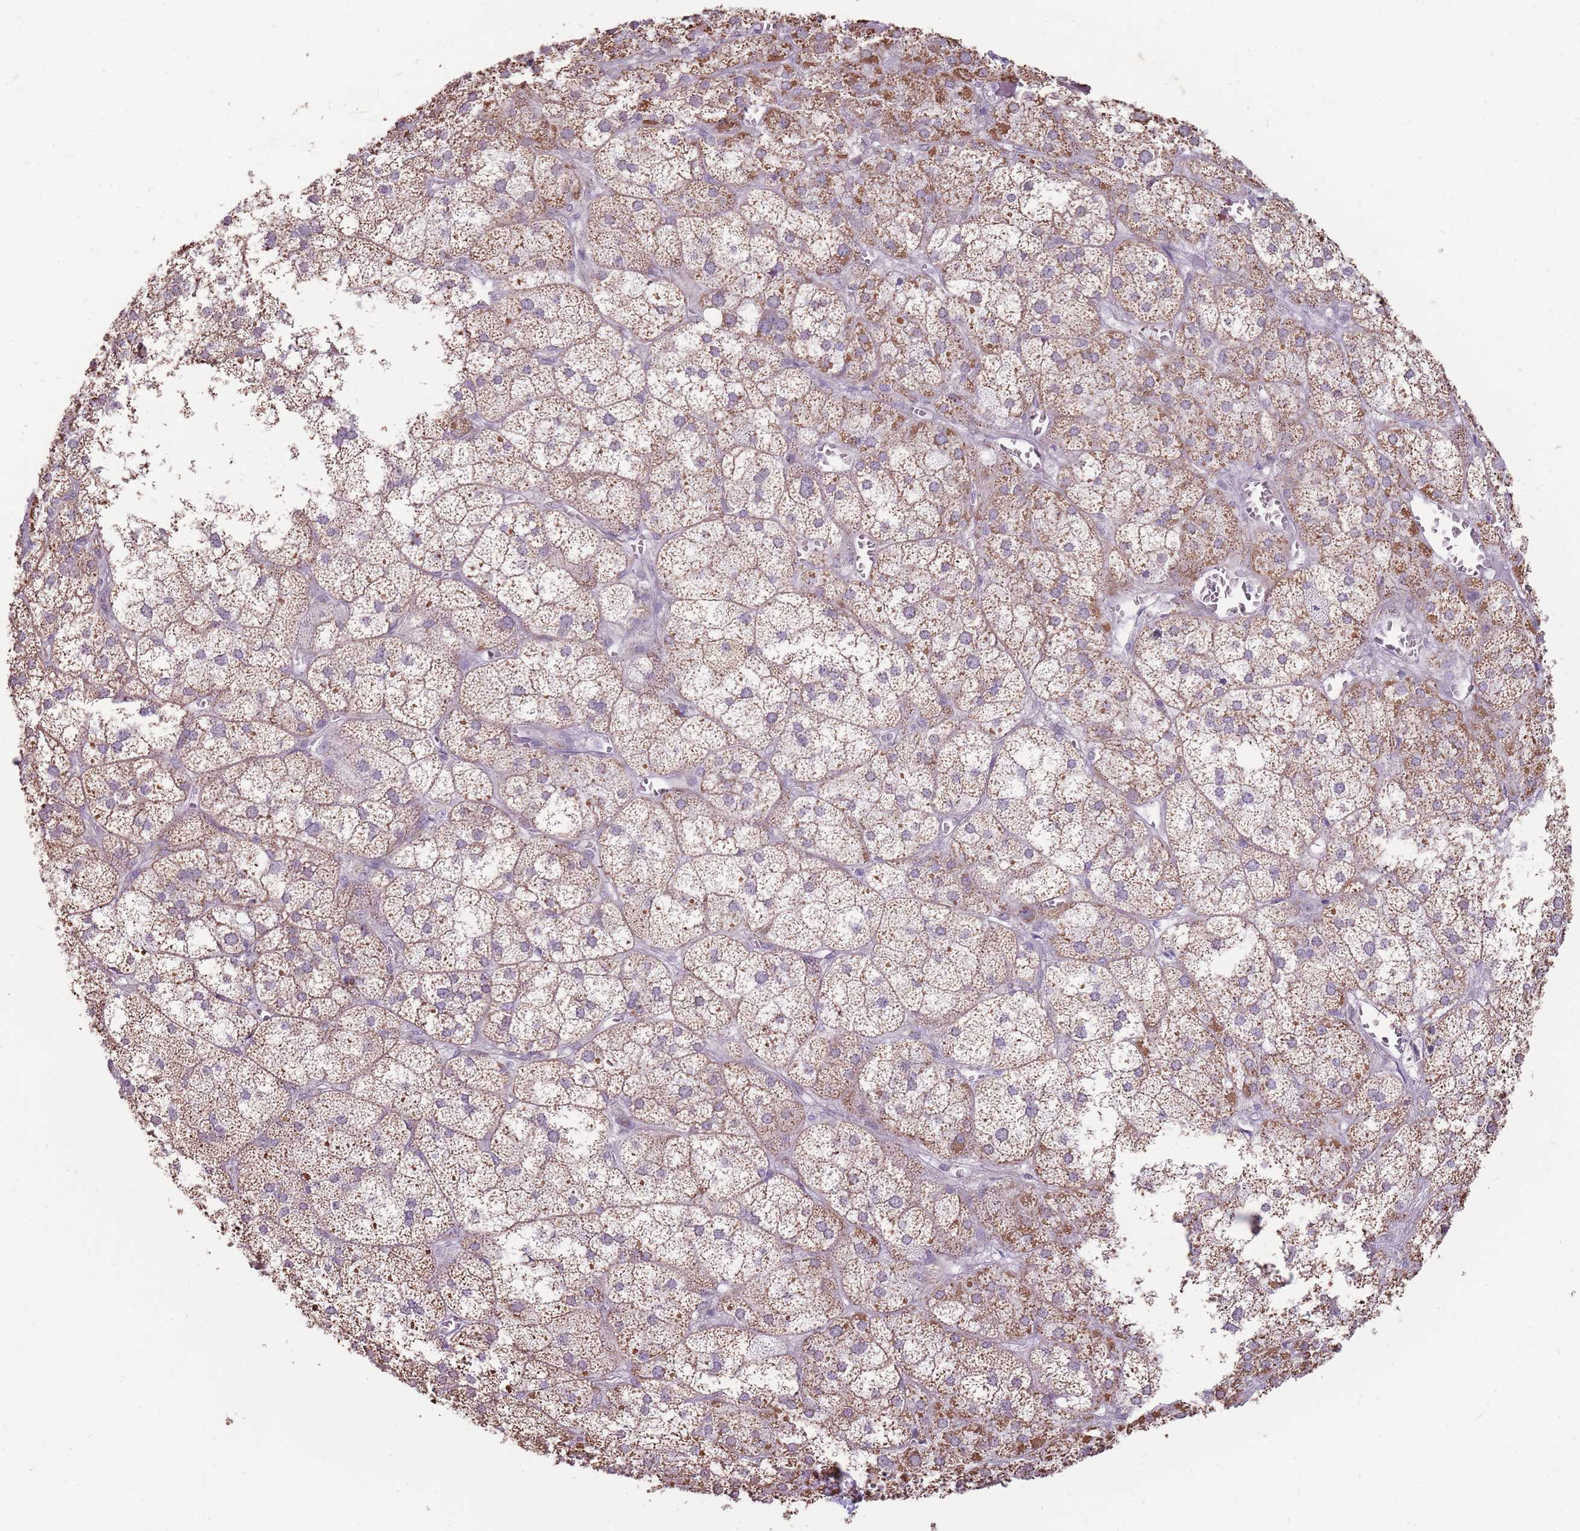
{"staining": {"intensity": "moderate", "quantity": "25%-75%", "location": "cytoplasmic/membranous"}, "tissue": "adrenal gland", "cell_type": "Glandular cells", "image_type": "normal", "snomed": [{"axis": "morphology", "description": "Normal tissue, NOS"}, {"axis": "topography", "description": "Adrenal gland"}], "caption": "A photomicrograph of adrenal gland stained for a protein exhibits moderate cytoplasmic/membranous brown staining in glandular cells.", "gene": "NELL1", "patient": {"sex": "female", "age": 61}}